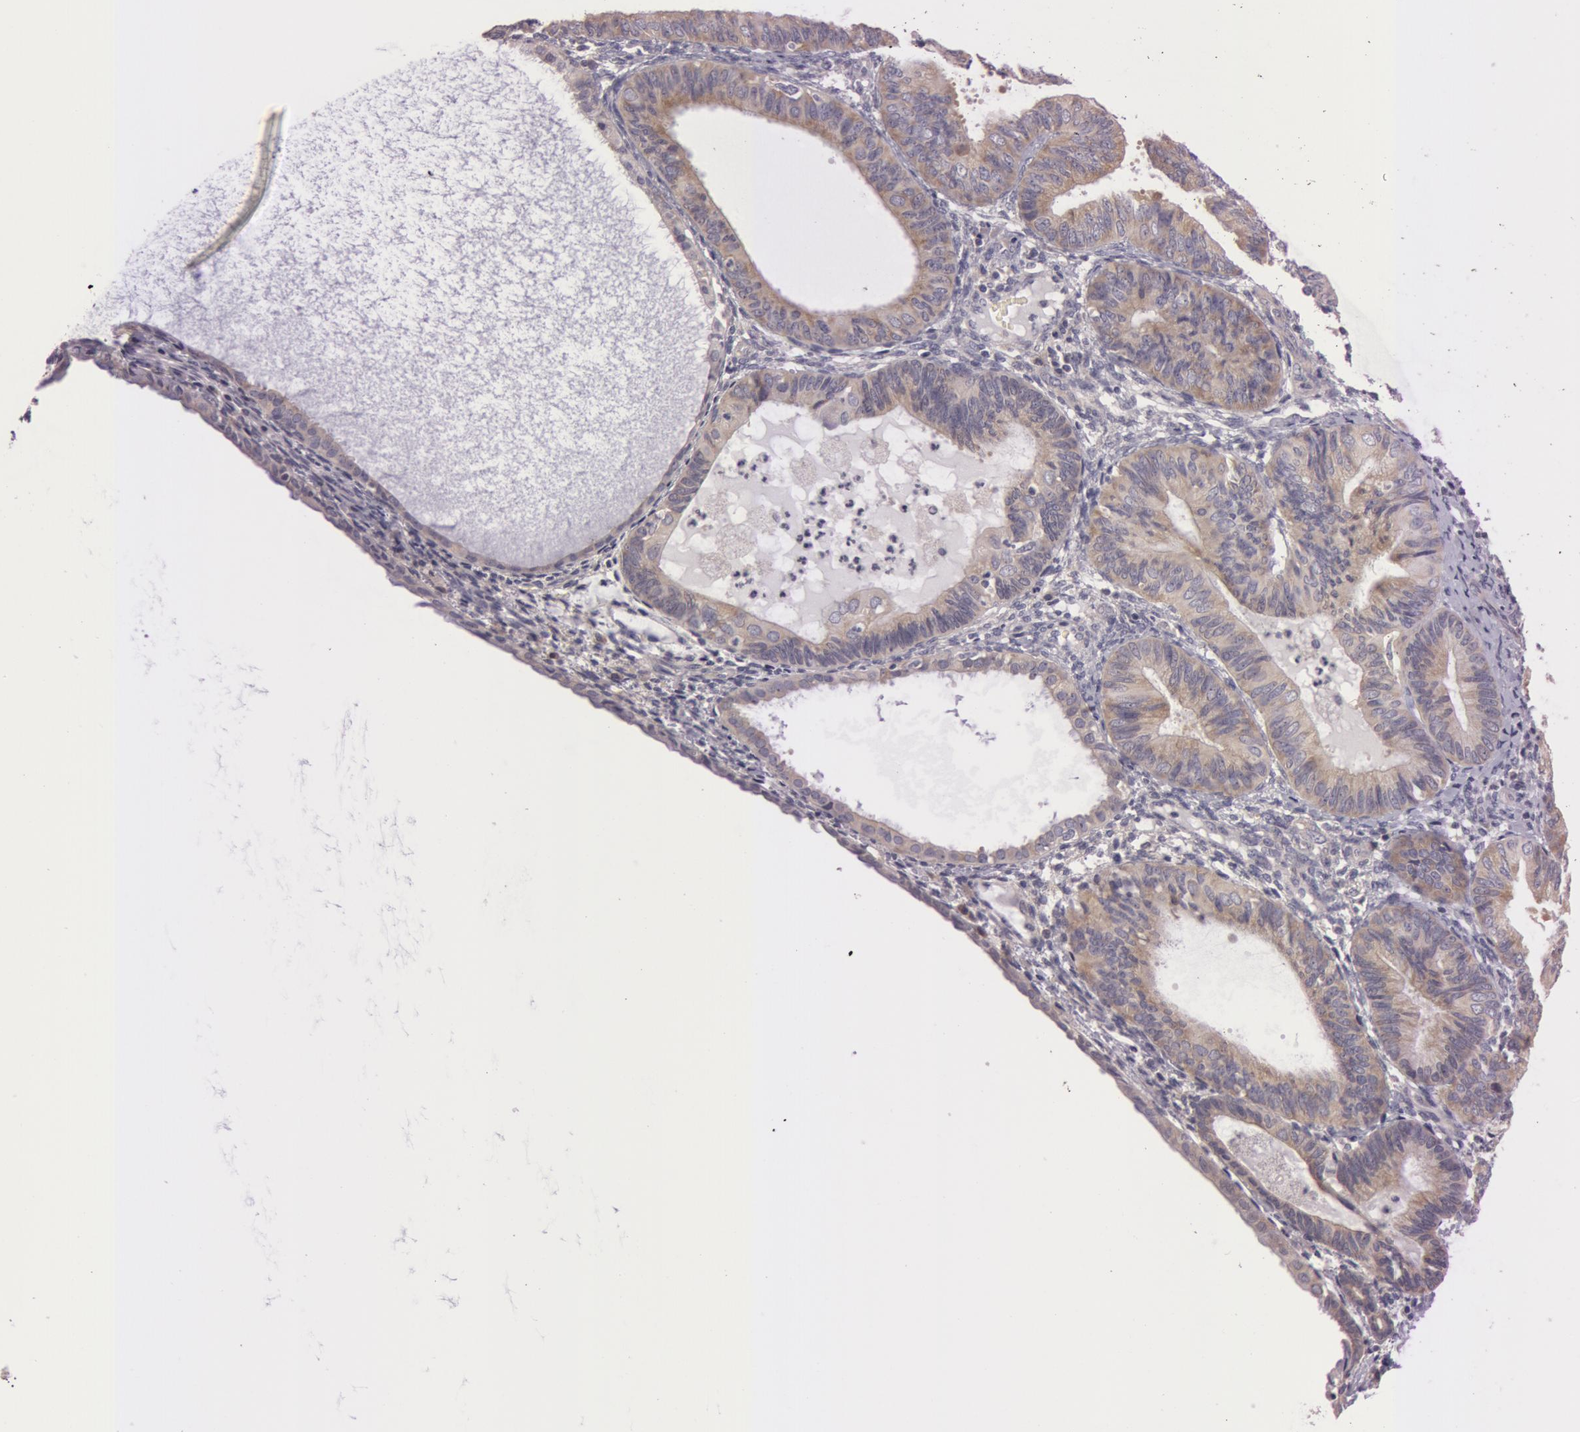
{"staining": {"intensity": "moderate", "quantity": ">75%", "location": "cytoplasmic/membranous"}, "tissue": "endometrial cancer", "cell_type": "Tumor cells", "image_type": "cancer", "snomed": [{"axis": "morphology", "description": "Adenocarcinoma, NOS"}, {"axis": "topography", "description": "Endometrium"}], "caption": "A micrograph showing moderate cytoplasmic/membranous positivity in approximately >75% of tumor cells in endometrial cancer (adenocarcinoma), as visualized by brown immunohistochemical staining.", "gene": "RALGAPA1", "patient": {"sex": "female", "age": 63}}